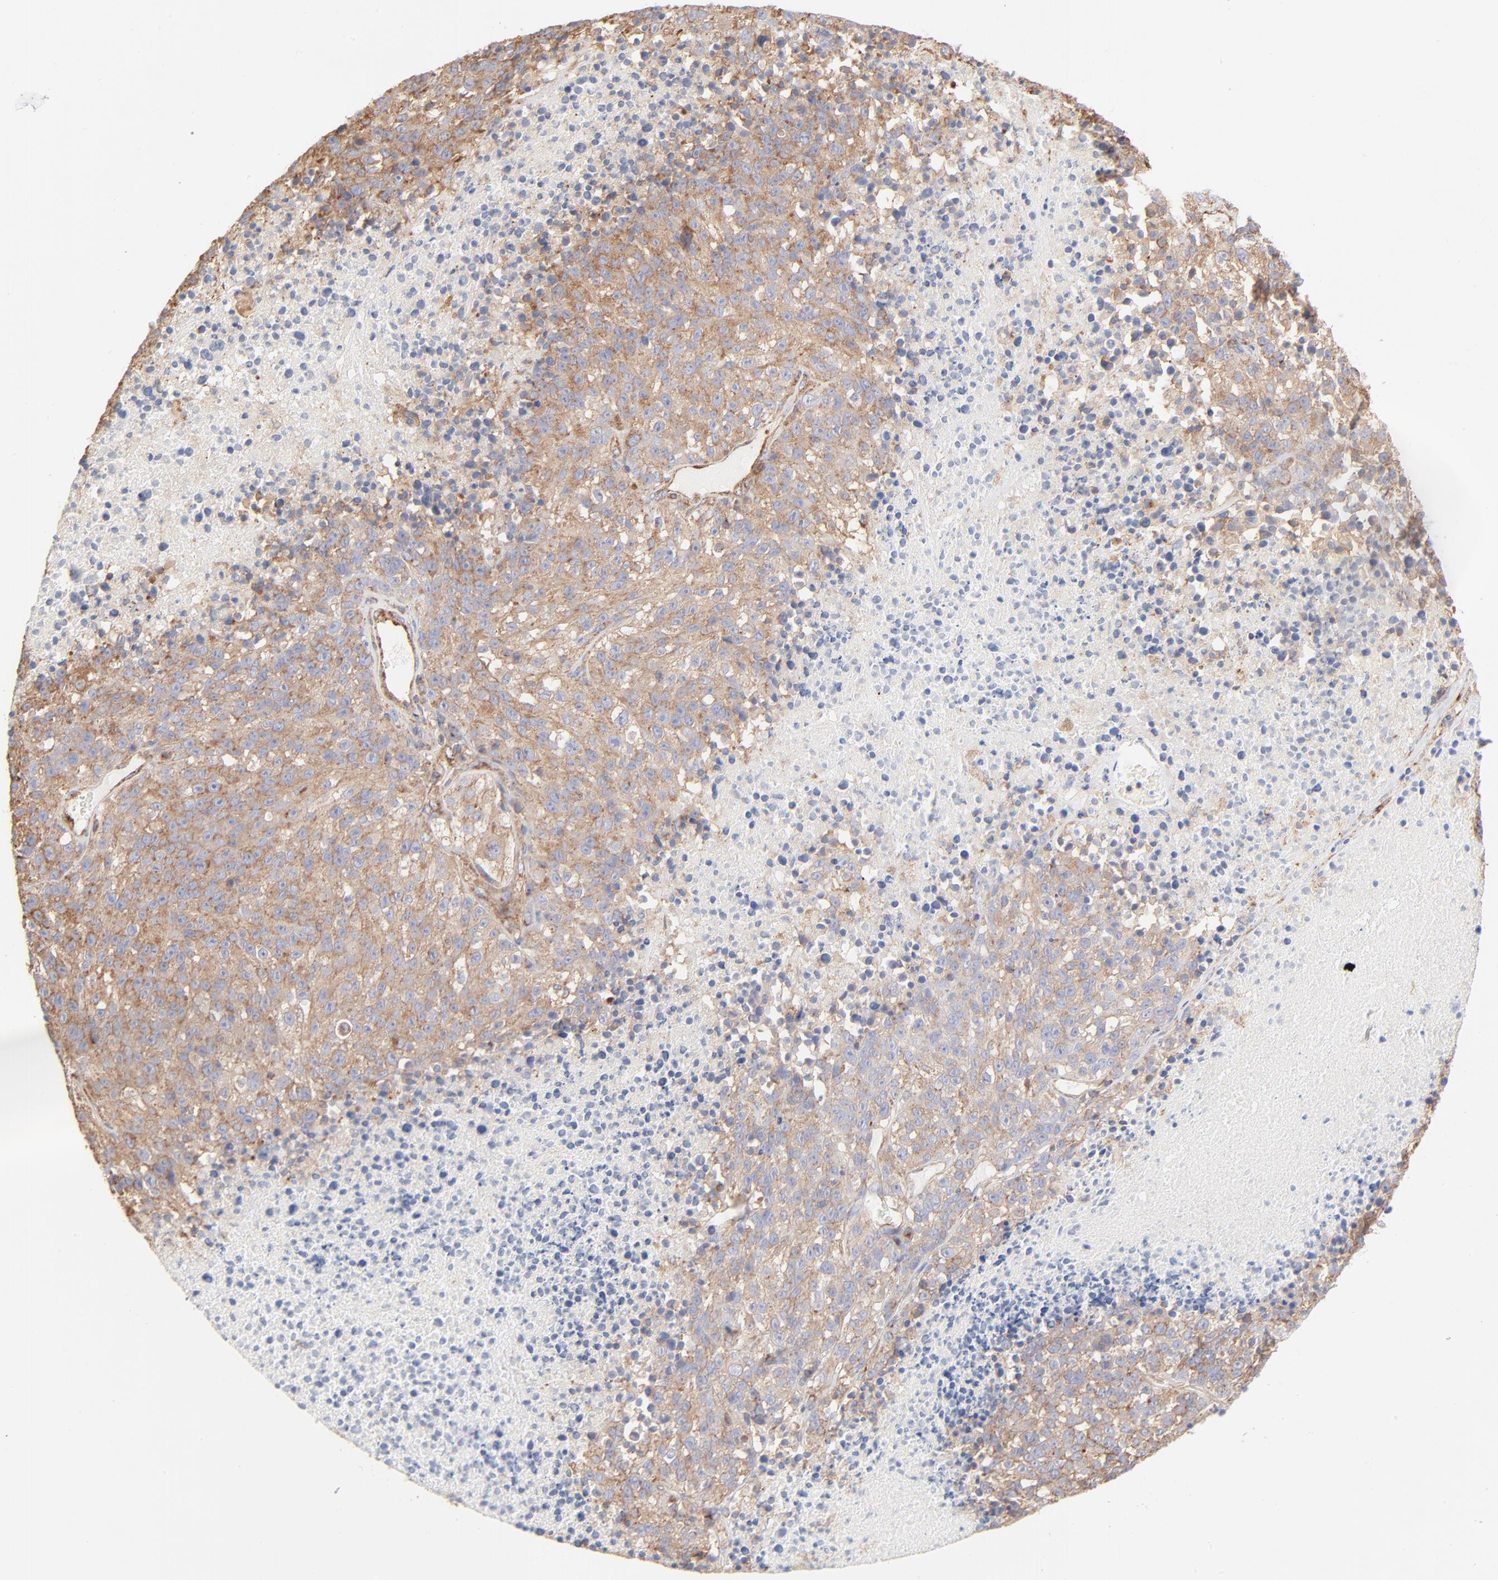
{"staining": {"intensity": "moderate", "quantity": ">75%", "location": "cytoplasmic/membranous"}, "tissue": "melanoma", "cell_type": "Tumor cells", "image_type": "cancer", "snomed": [{"axis": "morphology", "description": "Malignant melanoma, Metastatic site"}, {"axis": "topography", "description": "Cerebral cortex"}], "caption": "Tumor cells reveal moderate cytoplasmic/membranous staining in approximately >75% of cells in malignant melanoma (metastatic site). The staining was performed using DAB (3,3'-diaminobenzidine), with brown indicating positive protein expression. Nuclei are stained blue with hematoxylin.", "gene": "CLTB", "patient": {"sex": "female", "age": 52}}